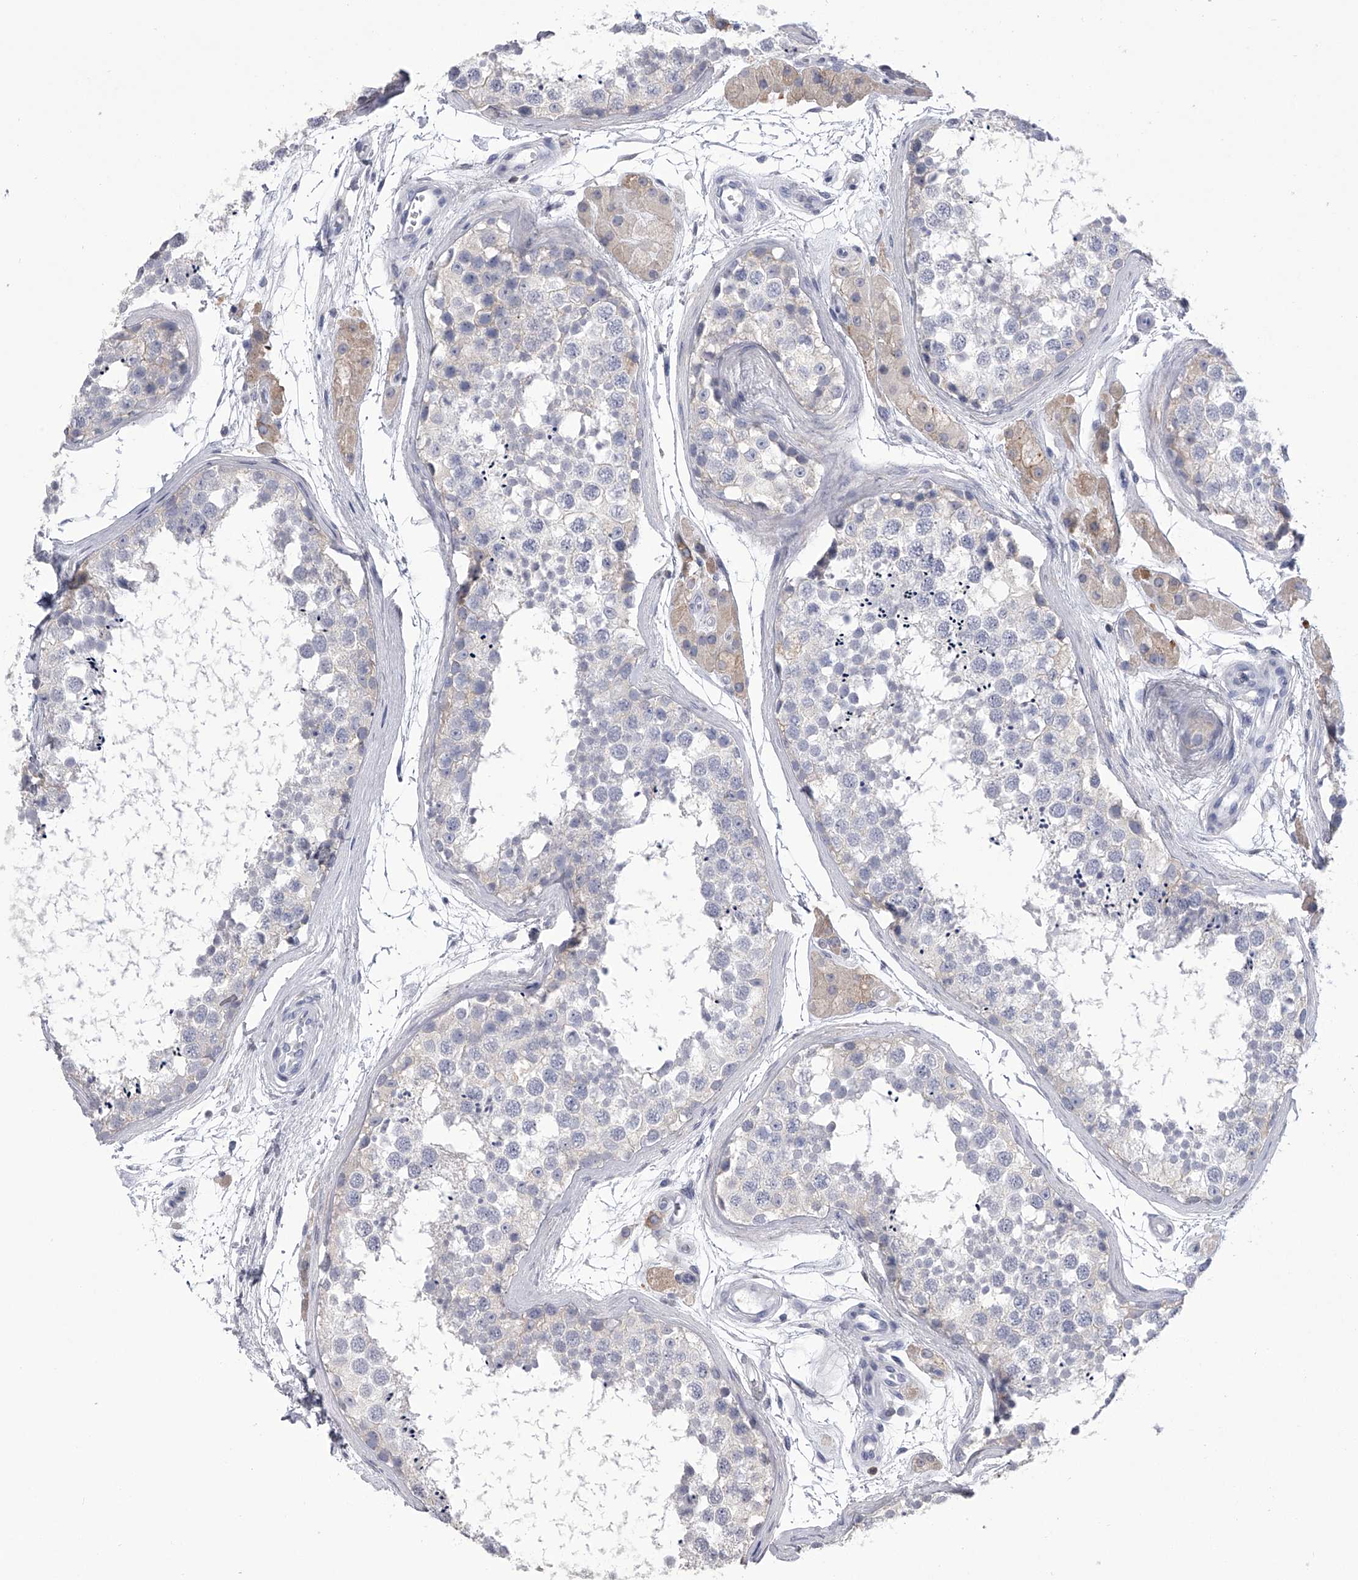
{"staining": {"intensity": "negative", "quantity": "none", "location": "none"}, "tissue": "testis", "cell_type": "Cells in seminiferous ducts", "image_type": "normal", "snomed": [{"axis": "morphology", "description": "Normal tissue, NOS"}, {"axis": "topography", "description": "Testis"}], "caption": "Immunohistochemistry (IHC) of normal testis reveals no positivity in cells in seminiferous ducts.", "gene": "TASP1", "patient": {"sex": "male", "age": 56}}